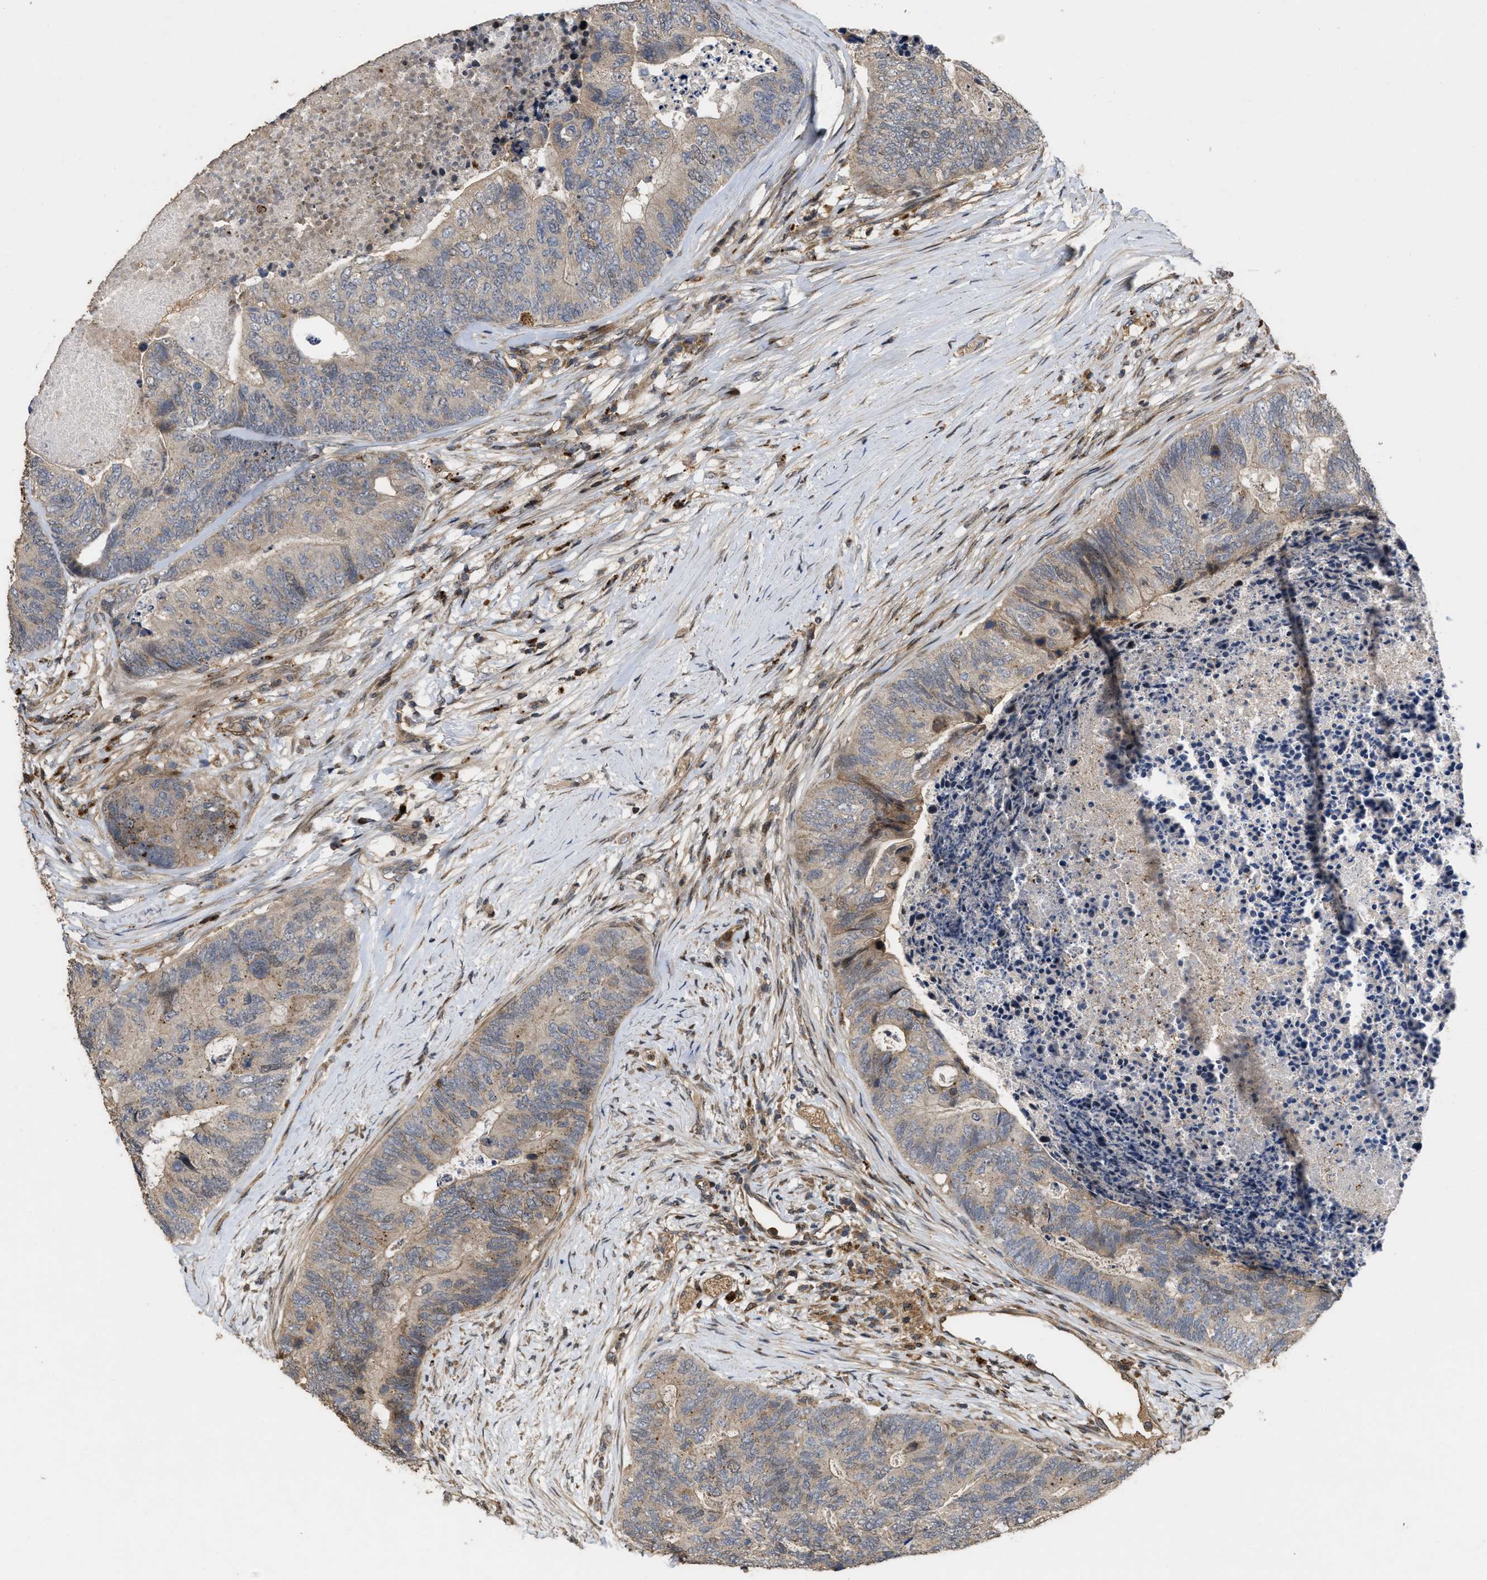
{"staining": {"intensity": "weak", "quantity": "25%-75%", "location": "cytoplasmic/membranous"}, "tissue": "colorectal cancer", "cell_type": "Tumor cells", "image_type": "cancer", "snomed": [{"axis": "morphology", "description": "Adenocarcinoma, NOS"}, {"axis": "topography", "description": "Colon"}], "caption": "This image shows colorectal adenocarcinoma stained with IHC to label a protein in brown. The cytoplasmic/membranous of tumor cells show weak positivity for the protein. Nuclei are counter-stained blue.", "gene": "CBR3", "patient": {"sex": "female", "age": 67}}